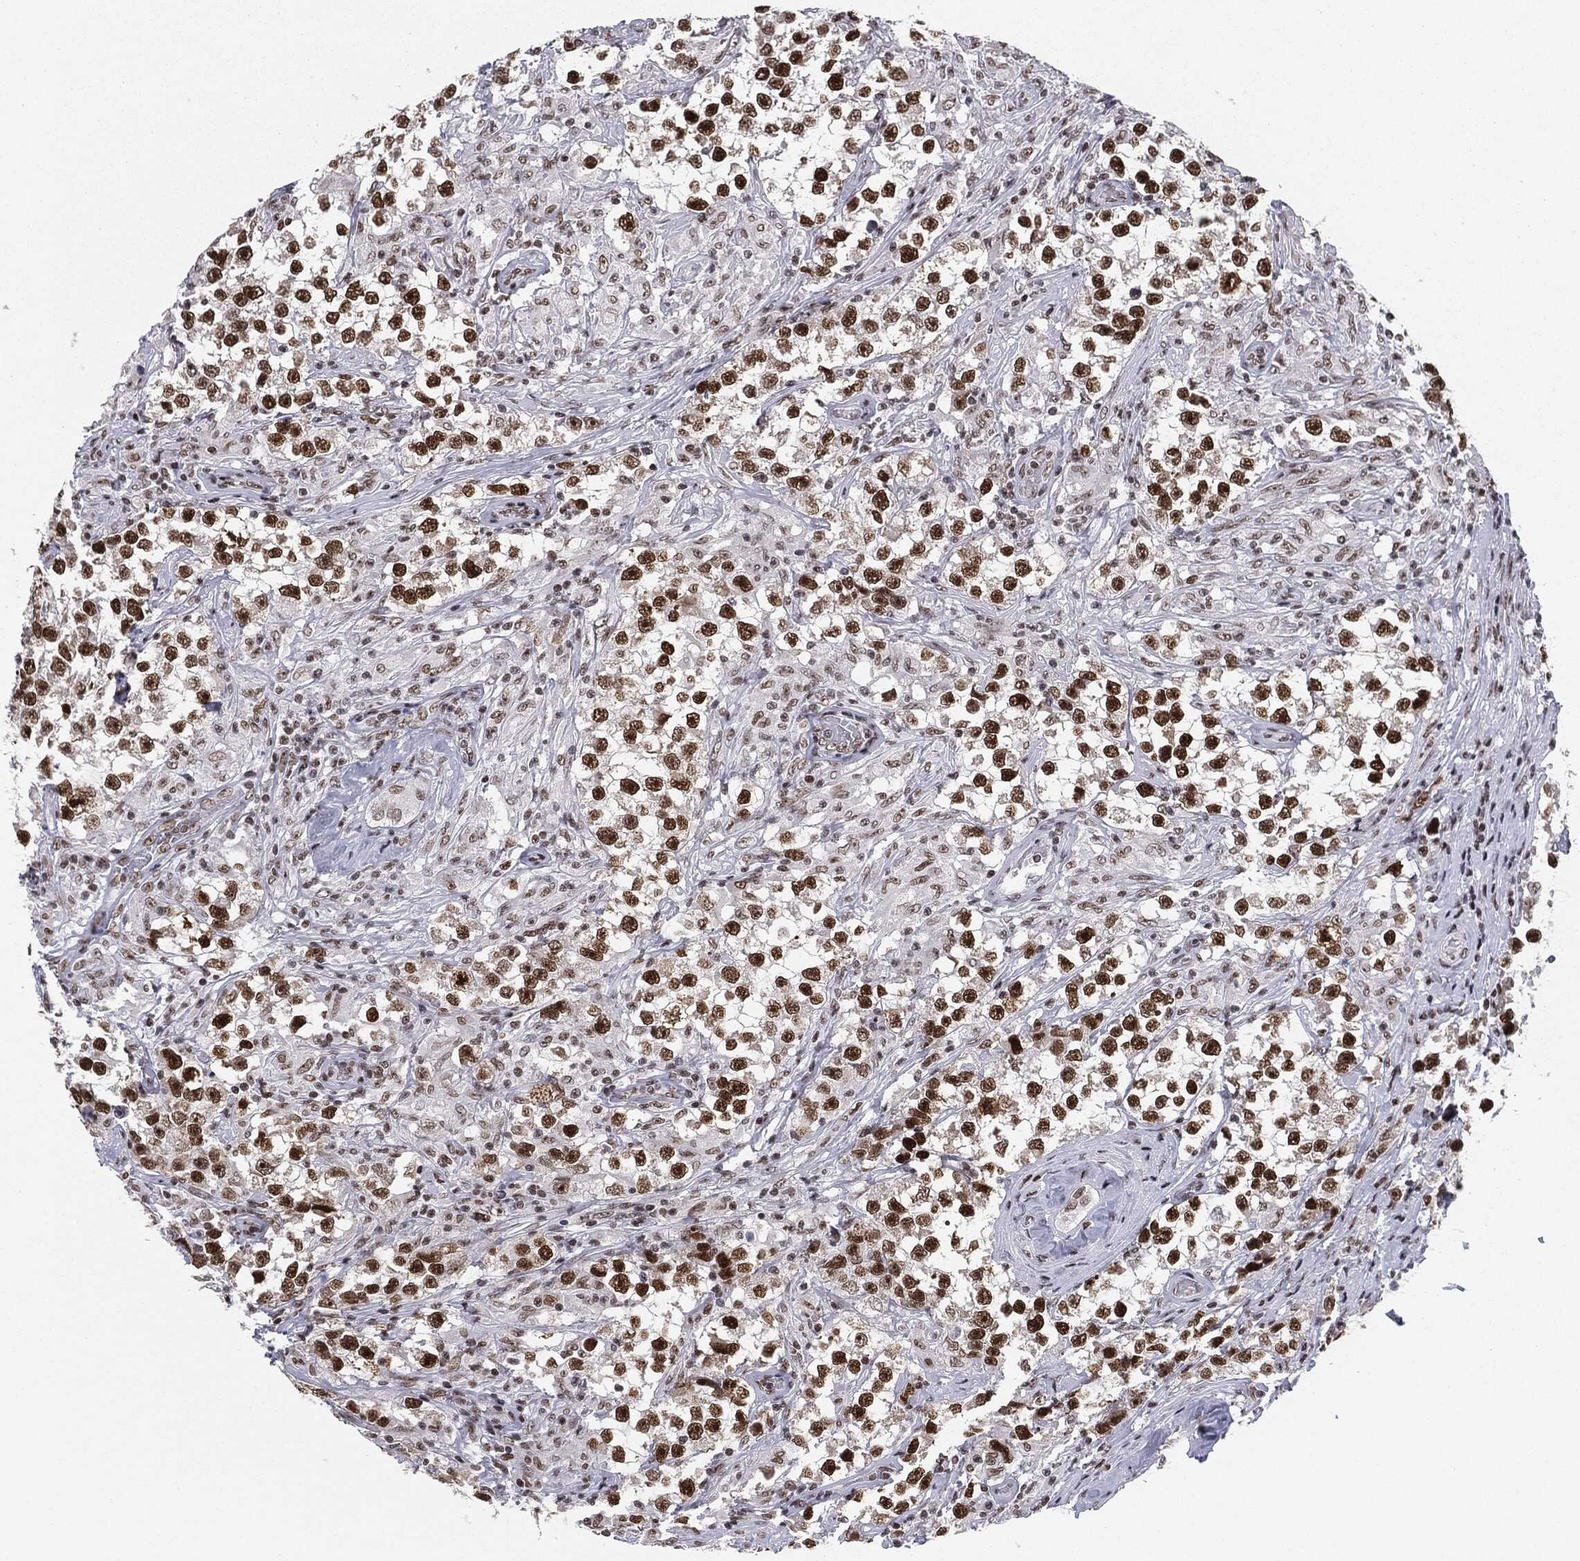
{"staining": {"intensity": "strong", "quantity": ">75%", "location": "nuclear"}, "tissue": "testis cancer", "cell_type": "Tumor cells", "image_type": "cancer", "snomed": [{"axis": "morphology", "description": "Seminoma, NOS"}, {"axis": "topography", "description": "Testis"}], "caption": "Human seminoma (testis) stained with a brown dye shows strong nuclear positive positivity in approximately >75% of tumor cells.", "gene": "MDC1", "patient": {"sex": "male", "age": 46}}